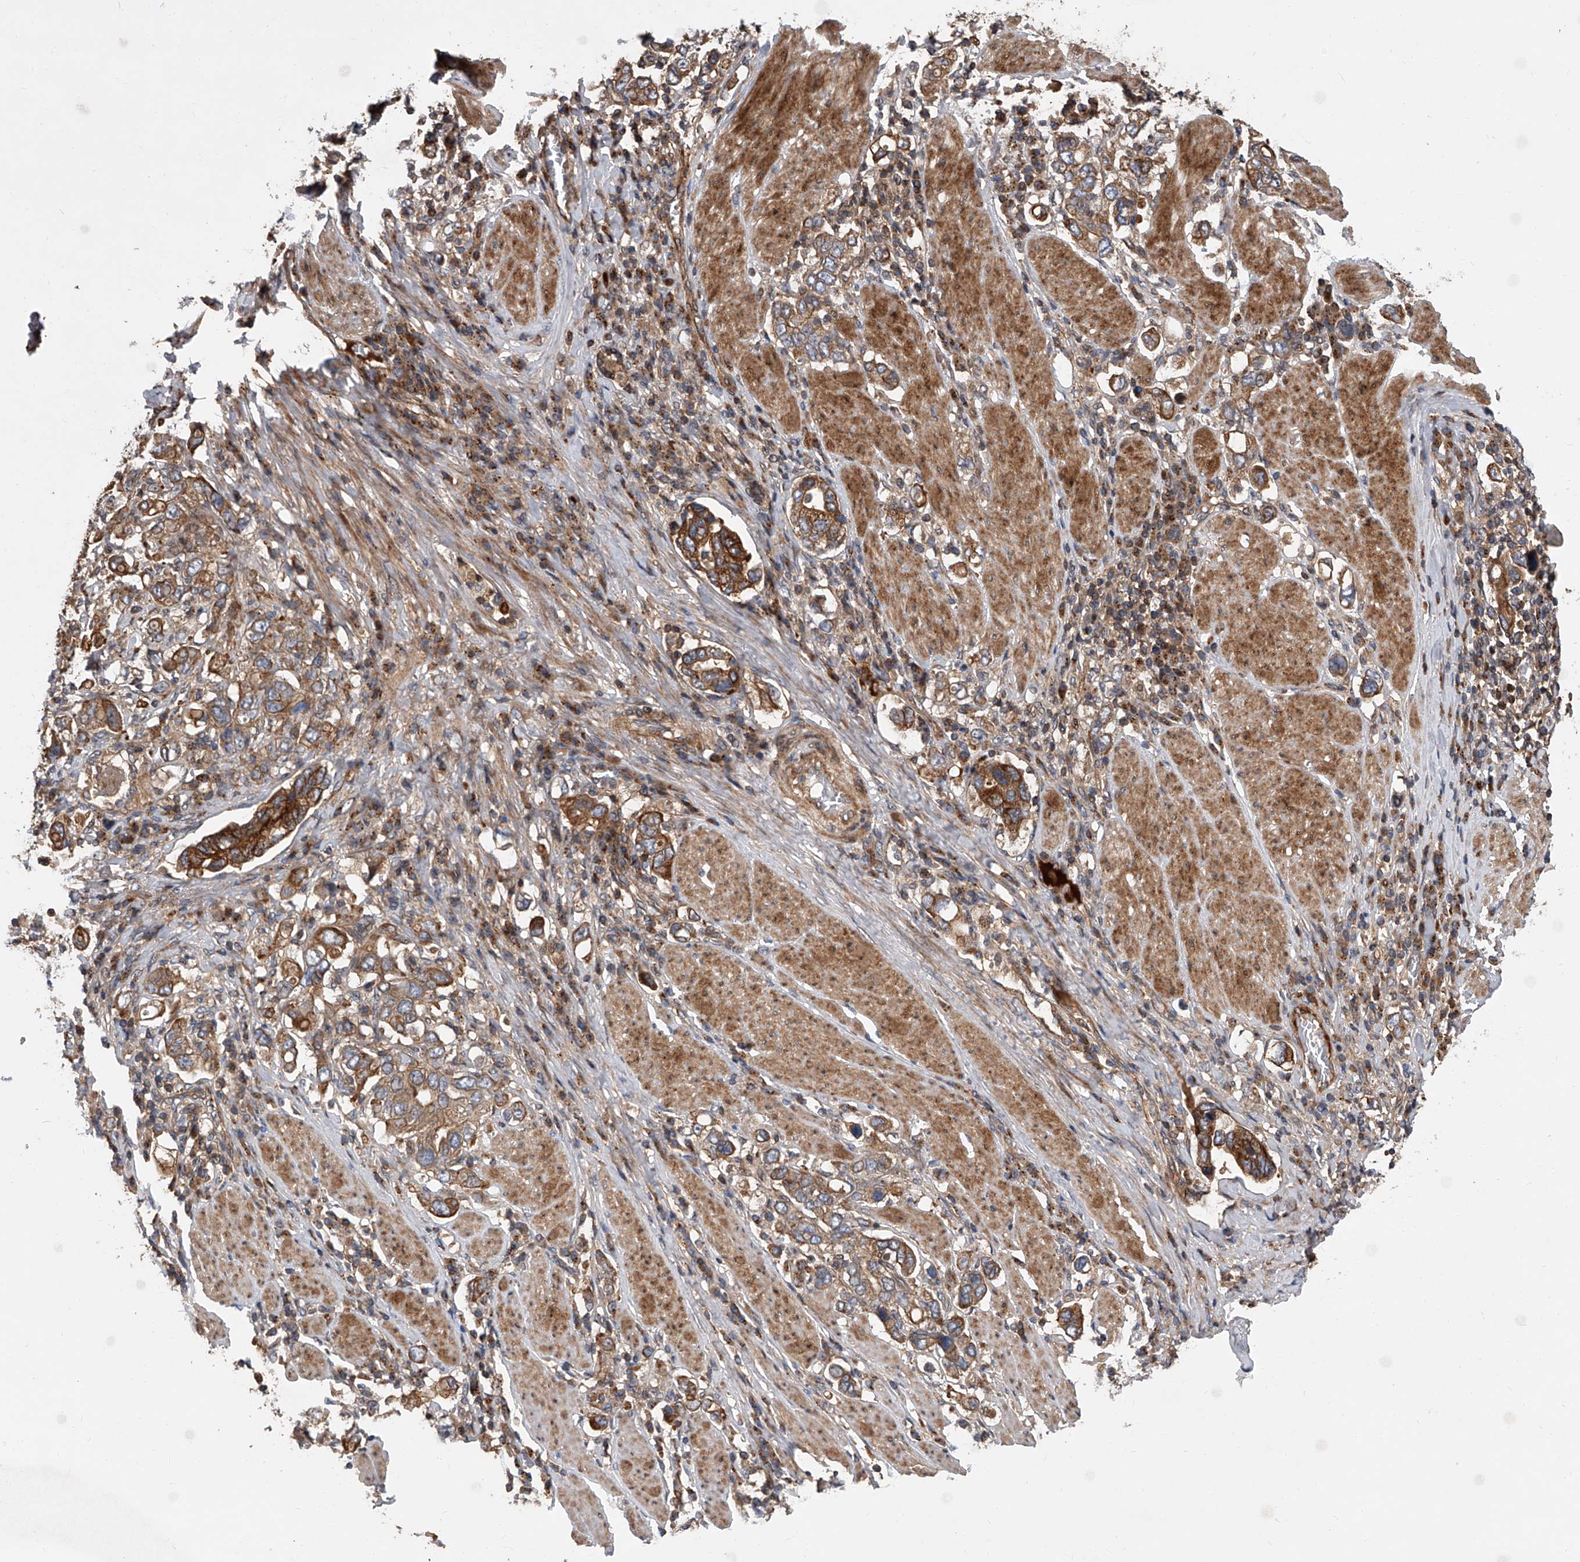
{"staining": {"intensity": "moderate", "quantity": ">75%", "location": "cytoplasmic/membranous"}, "tissue": "stomach cancer", "cell_type": "Tumor cells", "image_type": "cancer", "snomed": [{"axis": "morphology", "description": "Adenocarcinoma, NOS"}, {"axis": "topography", "description": "Stomach, upper"}], "caption": "A brown stain highlights moderate cytoplasmic/membranous staining of a protein in human stomach cancer tumor cells.", "gene": "USP47", "patient": {"sex": "male", "age": 62}}